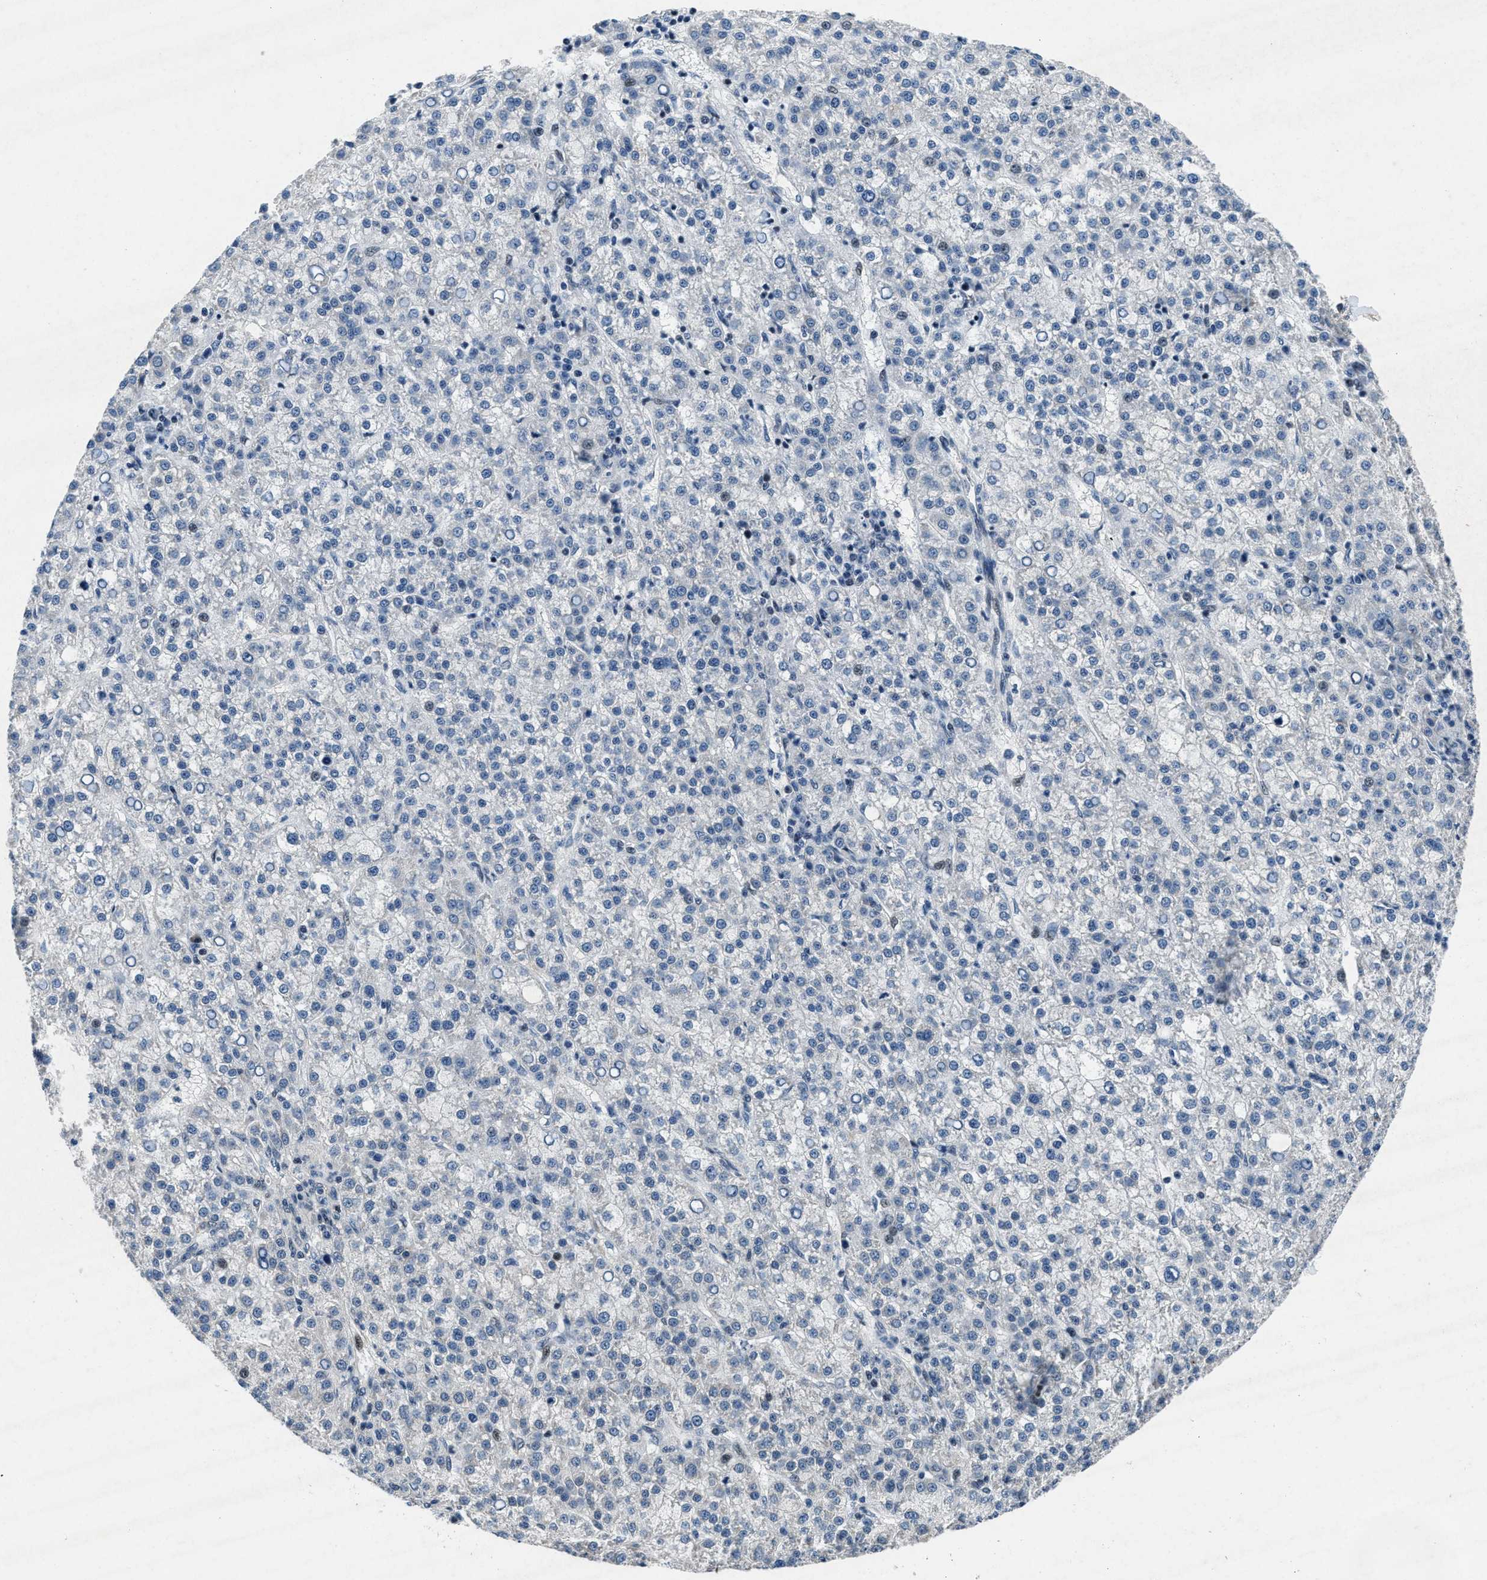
{"staining": {"intensity": "negative", "quantity": "none", "location": "none"}, "tissue": "liver cancer", "cell_type": "Tumor cells", "image_type": "cancer", "snomed": [{"axis": "morphology", "description": "Carcinoma, Hepatocellular, NOS"}, {"axis": "topography", "description": "Liver"}], "caption": "Tumor cells show no significant protein expression in liver hepatocellular carcinoma.", "gene": "PHLDA1", "patient": {"sex": "female", "age": 58}}